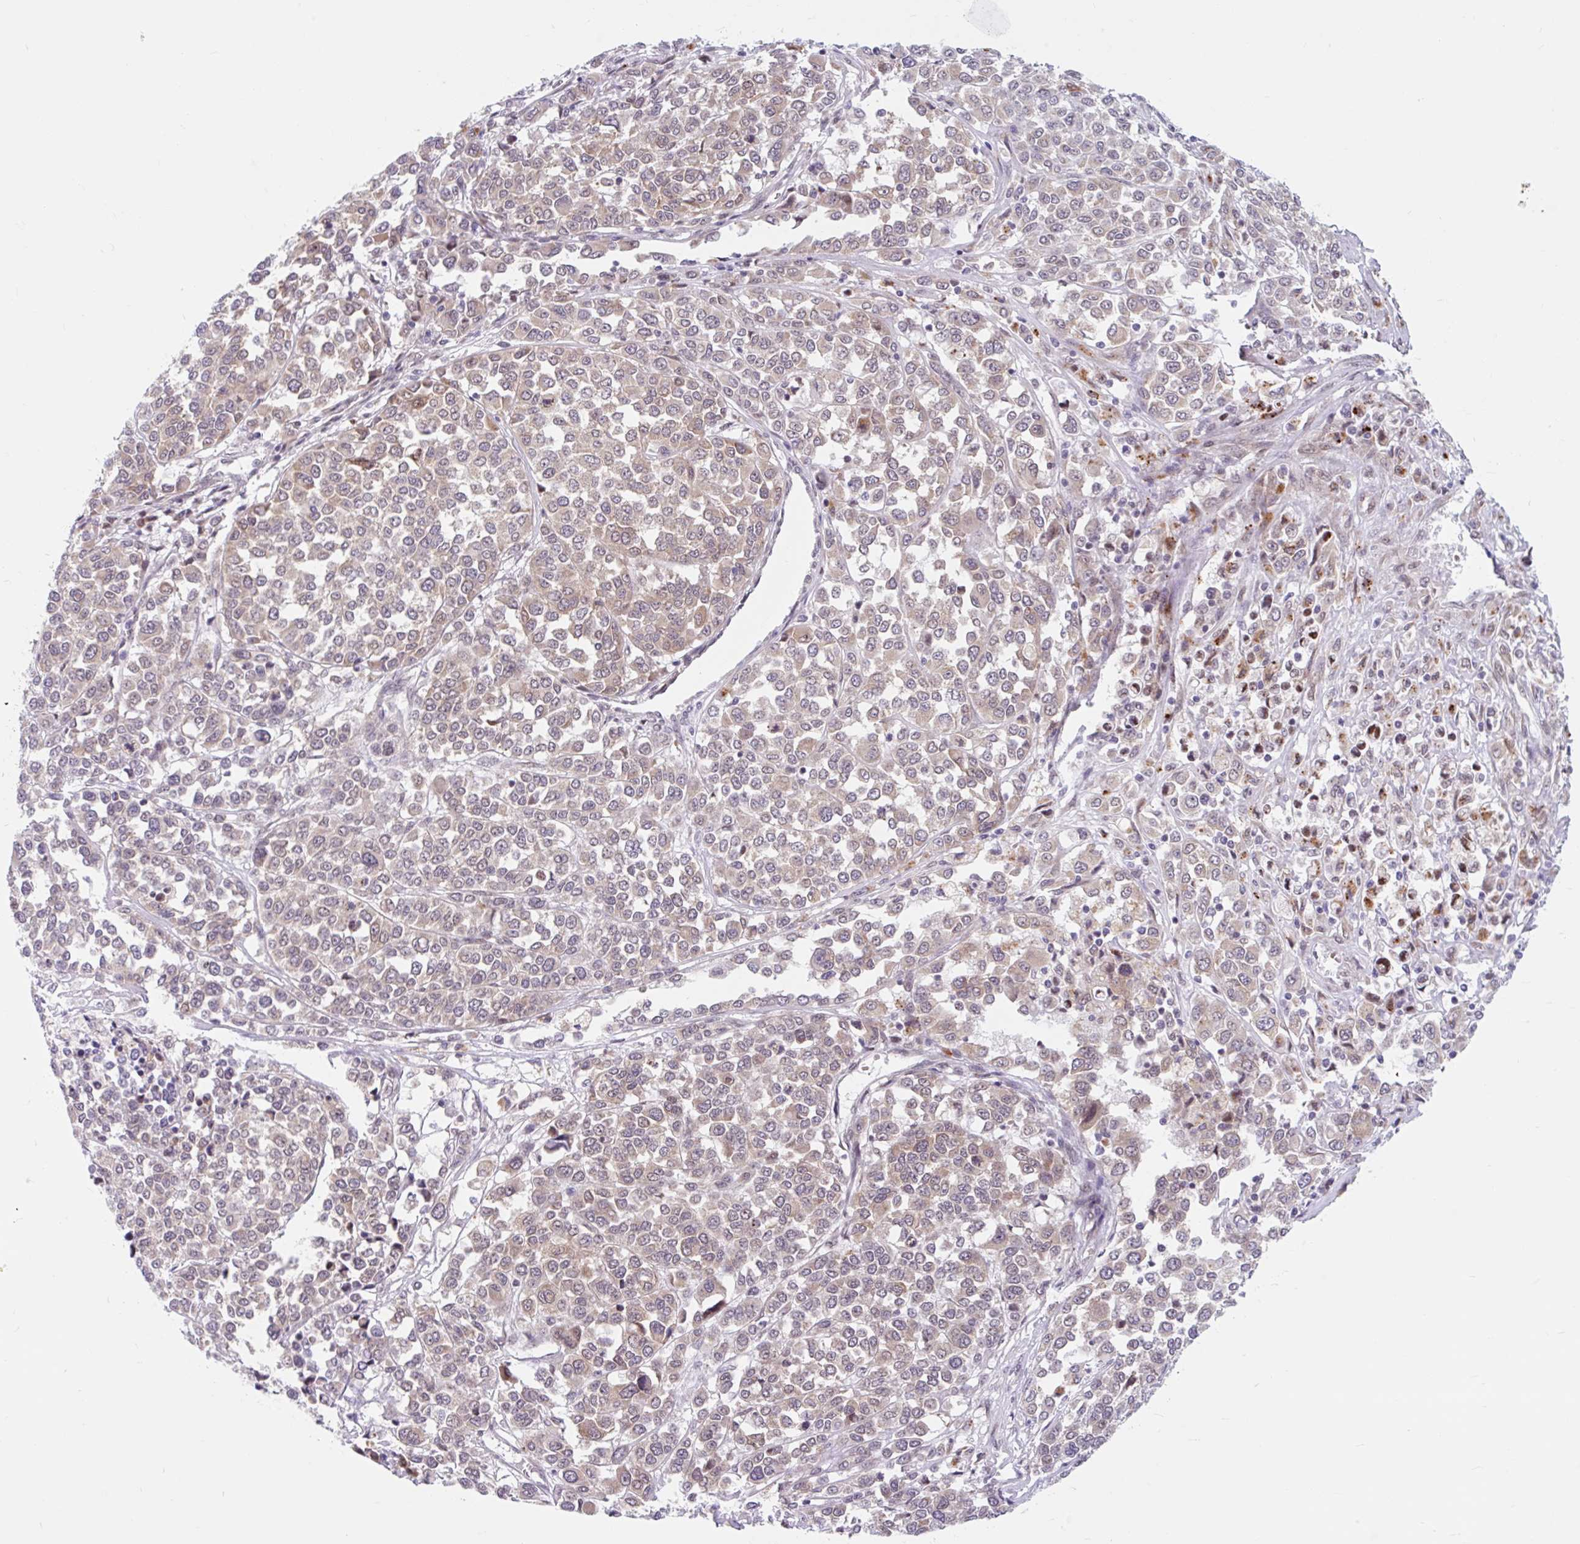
{"staining": {"intensity": "weak", "quantity": ">75%", "location": "cytoplasmic/membranous"}, "tissue": "melanoma", "cell_type": "Tumor cells", "image_type": "cancer", "snomed": [{"axis": "morphology", "description": "Malignant melanoma, Metastatic site"}, {"axis": "topography", "description": "Lymph node"}], "caption": "About >75% of tumor cells in human malignant melanoma (metastatic site) display weak cytoplasmic/membranous protein positivity as visualized by brown immunohistochemical staining.", "gene": "SRSF10", "patient": {"sex": "male", "age": 44}}